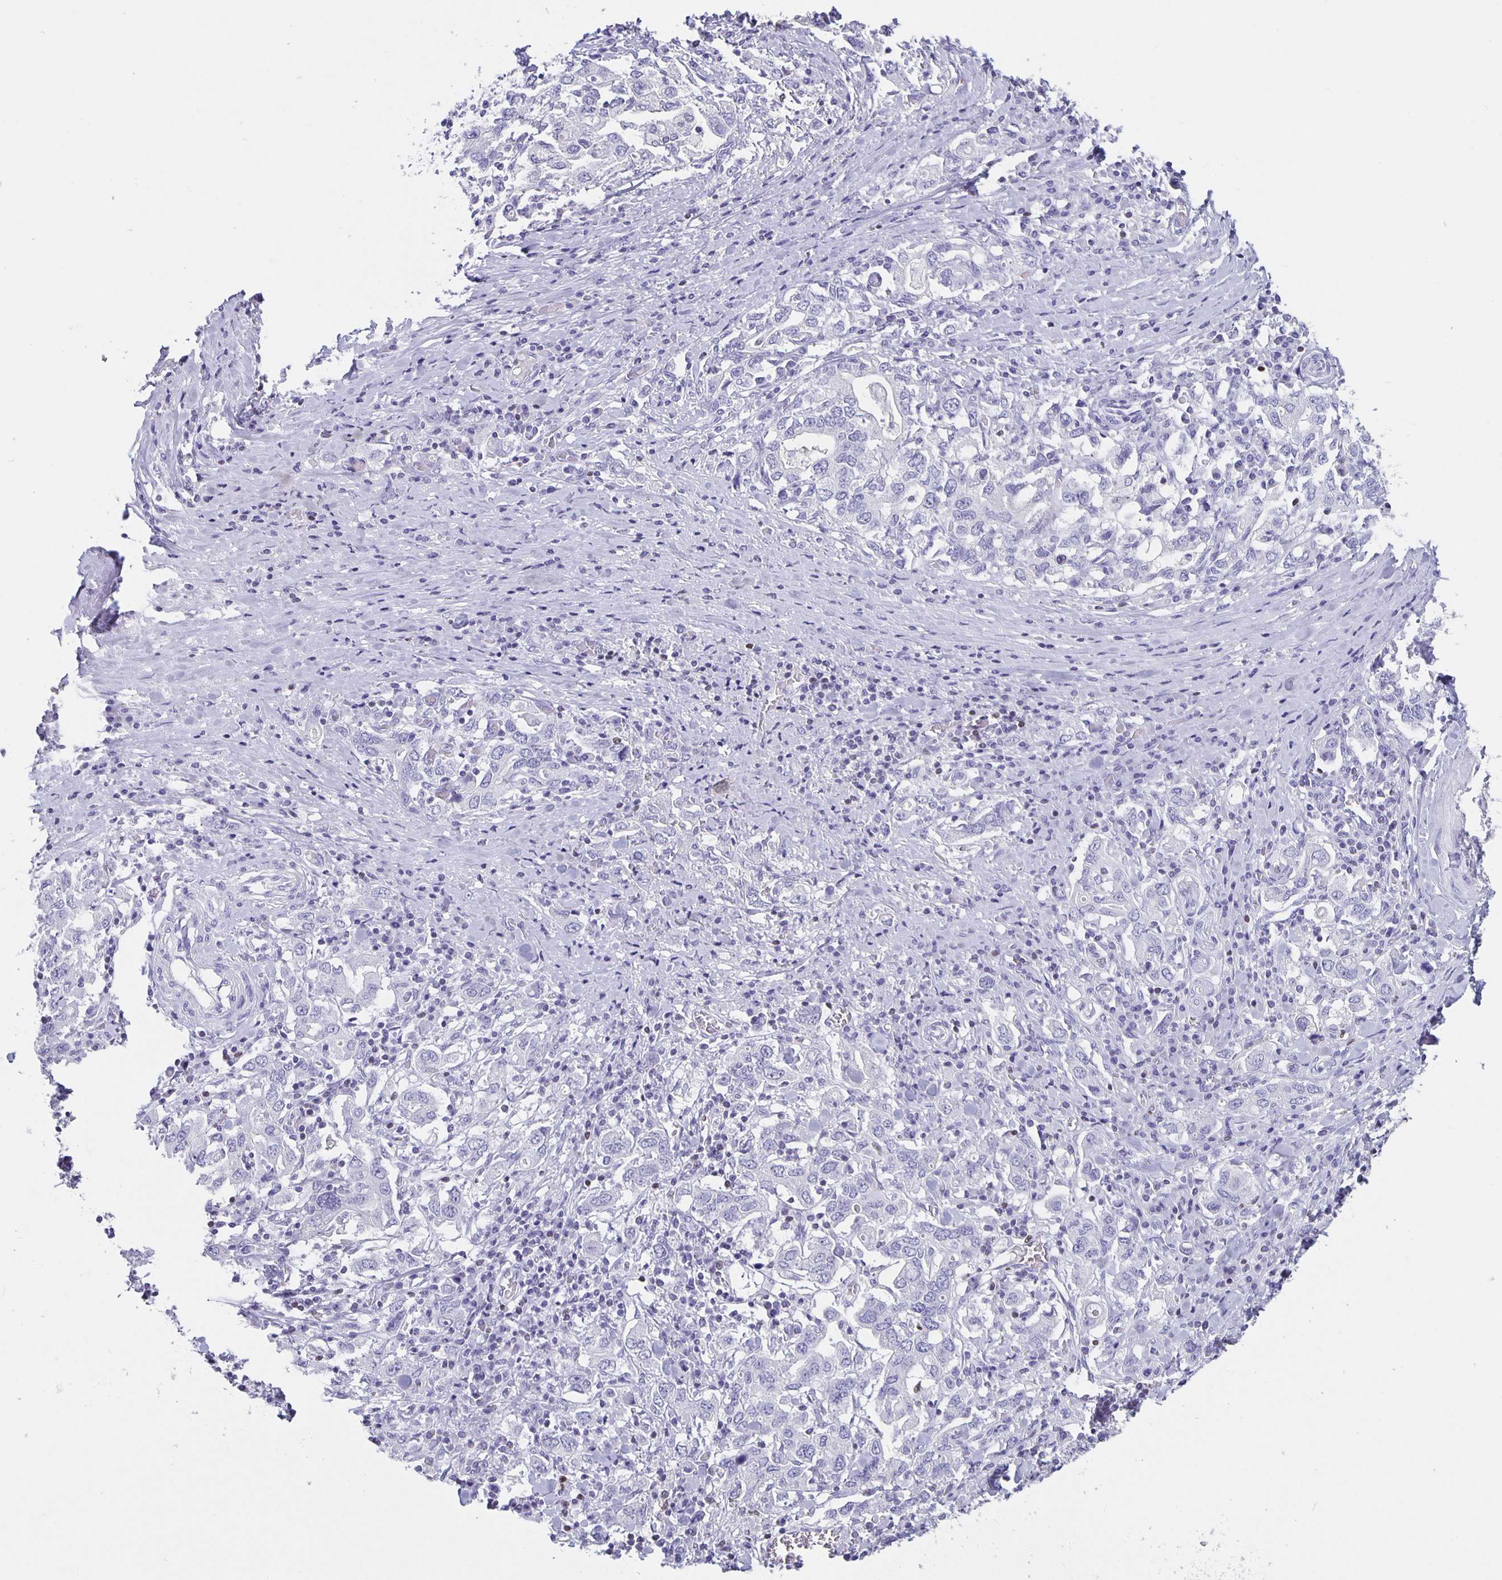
{"staining": {"intensity": "negative", "quantity": "none", "location": "none"}, "tissue": "stomach cancer", "cell_type": "Tumor cells", "image_type": "cancer", "snomed": [{"axis": "morphology", "description": "Adenocarcinoma, NOS"}, {"axis": "topography", "description": "Stomach, upper"}, {"axis": "topography", "description": "Stomach"}], "caption": "Immunohistochemical staining of human stomach cancer (adenocarcinoma) shows no significant positivity in tumor cells. The staining is performed using DAB brown chromogen with nuclei counter-stained in using hematoxylin.", "gene": "SATB2", "patient": {"sex": "male", "age": 62}}